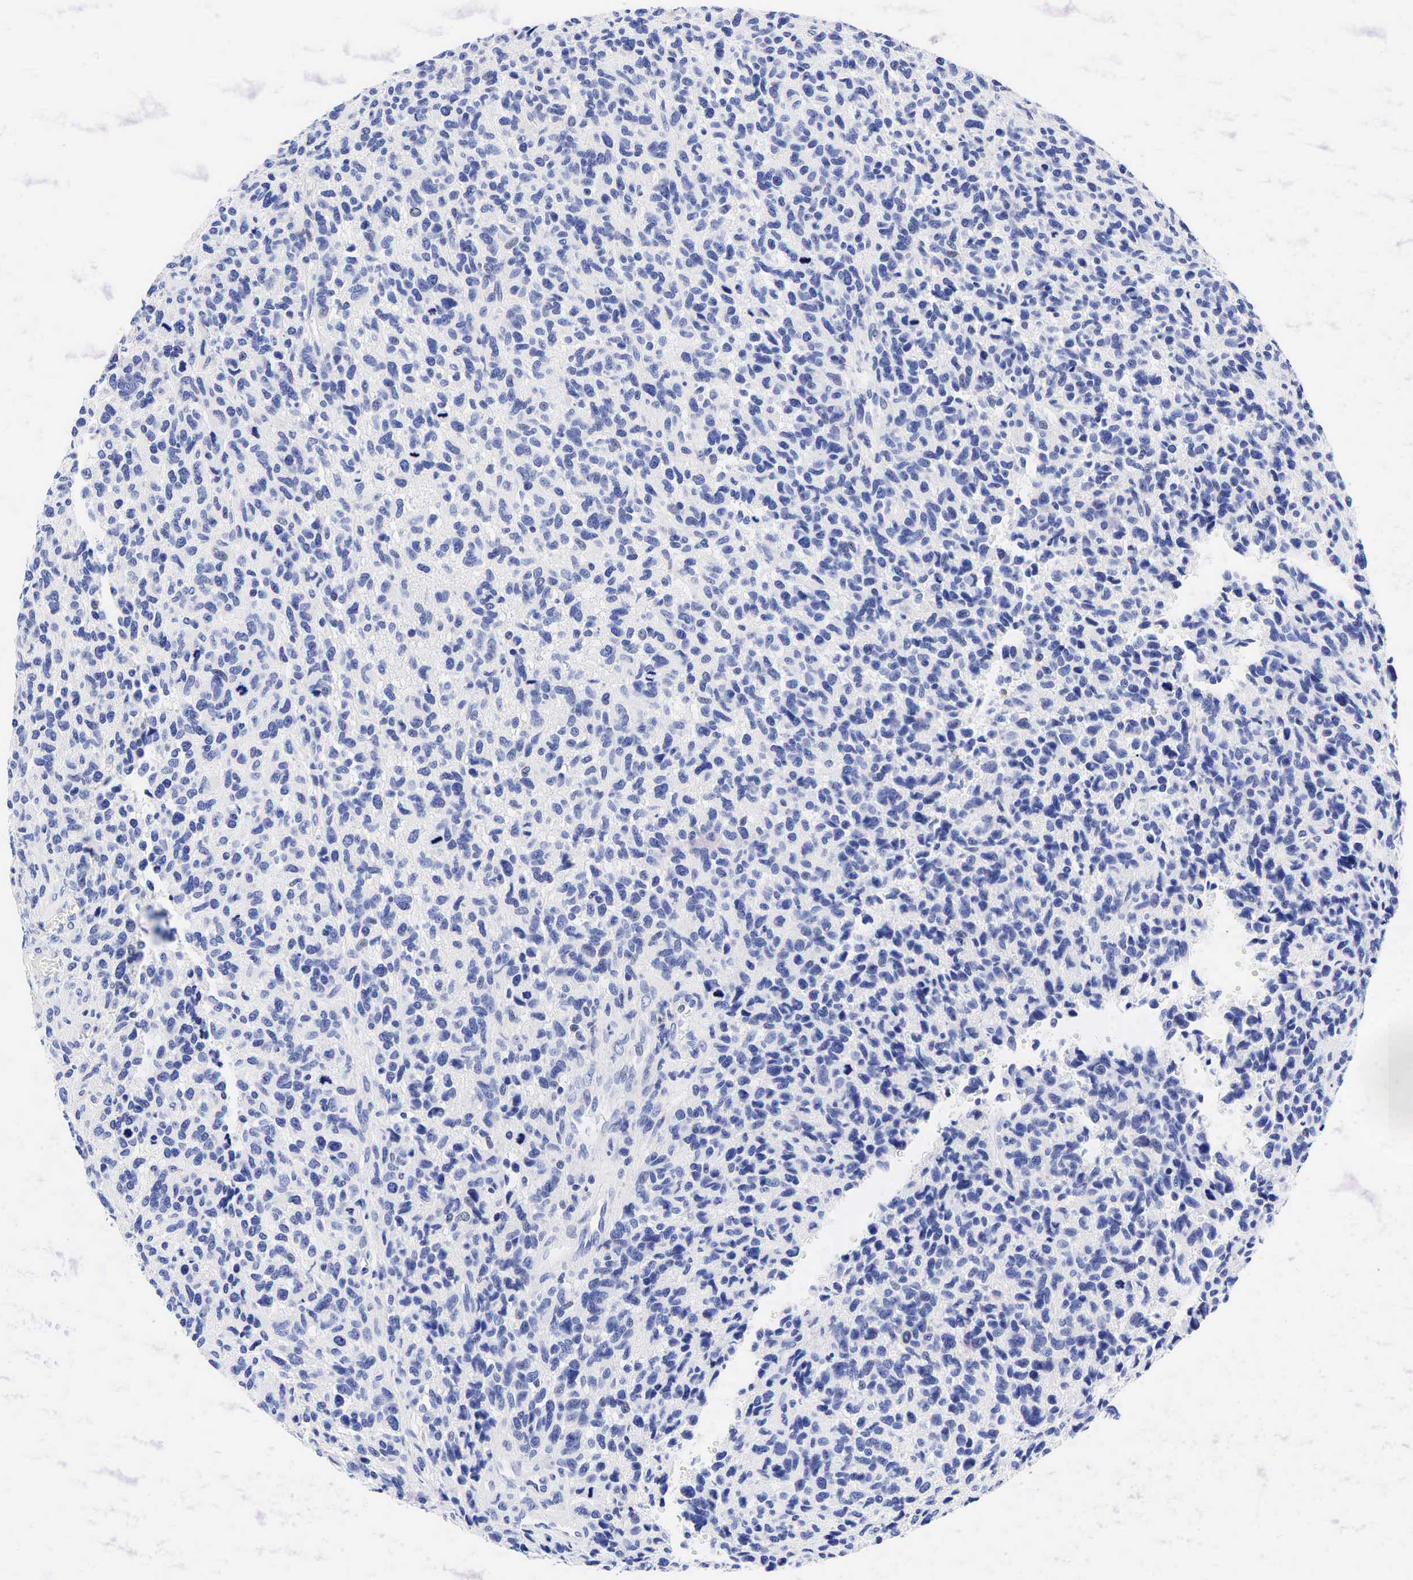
{"staining": {"intensity": "negative", "quantity": "none", "location": "none"}, "tissue": "glioma", "cell_type": "Tumor cells", "image_type": "cancer", "snomed": [{"axis": "morphology", "description": "Glioma, malignant, High grade"}, {"axis": "topography", "description": "Brain"}], "caption": "This is an IHC image of human malignant glioma (high-grade). There is no positivity in tumor cells.", "gene": "TNFRSF8", "patient": {"sex": "male", "age": 77}}